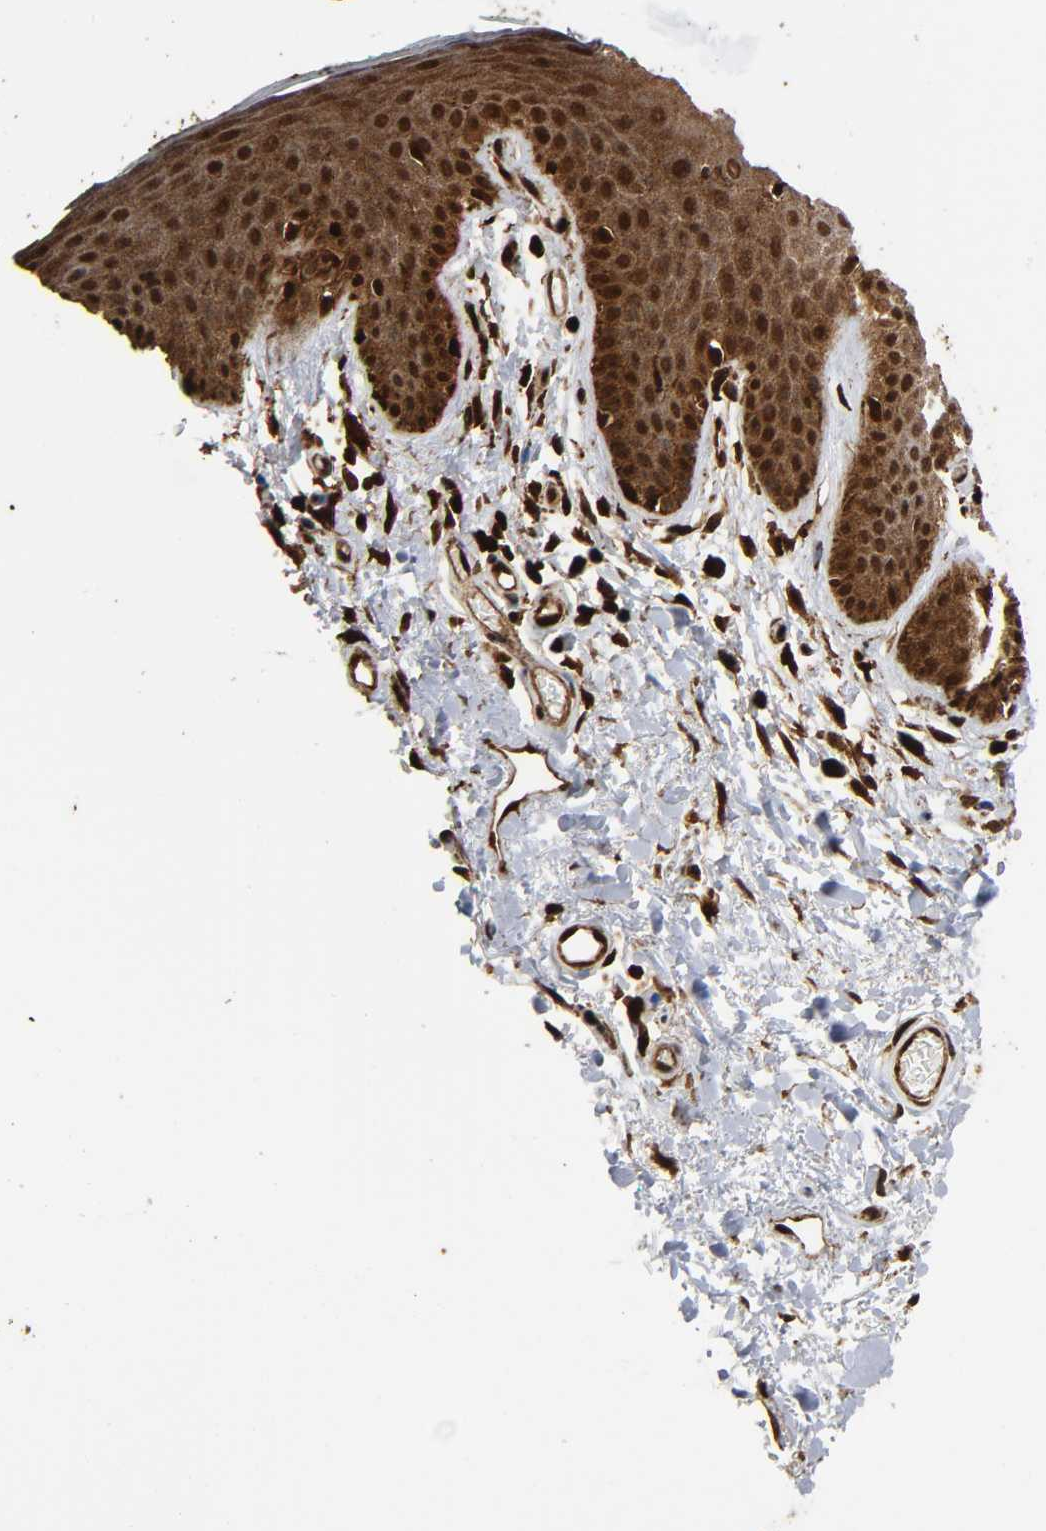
{"staining": {"intensity": "moderate", "quantity": ">75%", "location": "cytoplasmic/membranous,nuclear"}, "tissue": "skin", "cell_type": "Epidermal cells", "image_type": "normal", "snomed": [{"axis": "morphology", "description": "Normal tissue, NOS"}, {"axis": "topography", "description": "Anal"}], "caption": "Immunohistochemical staining of unremarkable human skin demonstrates >75% levels of moderate cytoplasmic/membranous,nuclear protein expression in about >75% of epidermal cells.", "gene": "MAPK1", "patient": {"sex": "male", "age": 74}}